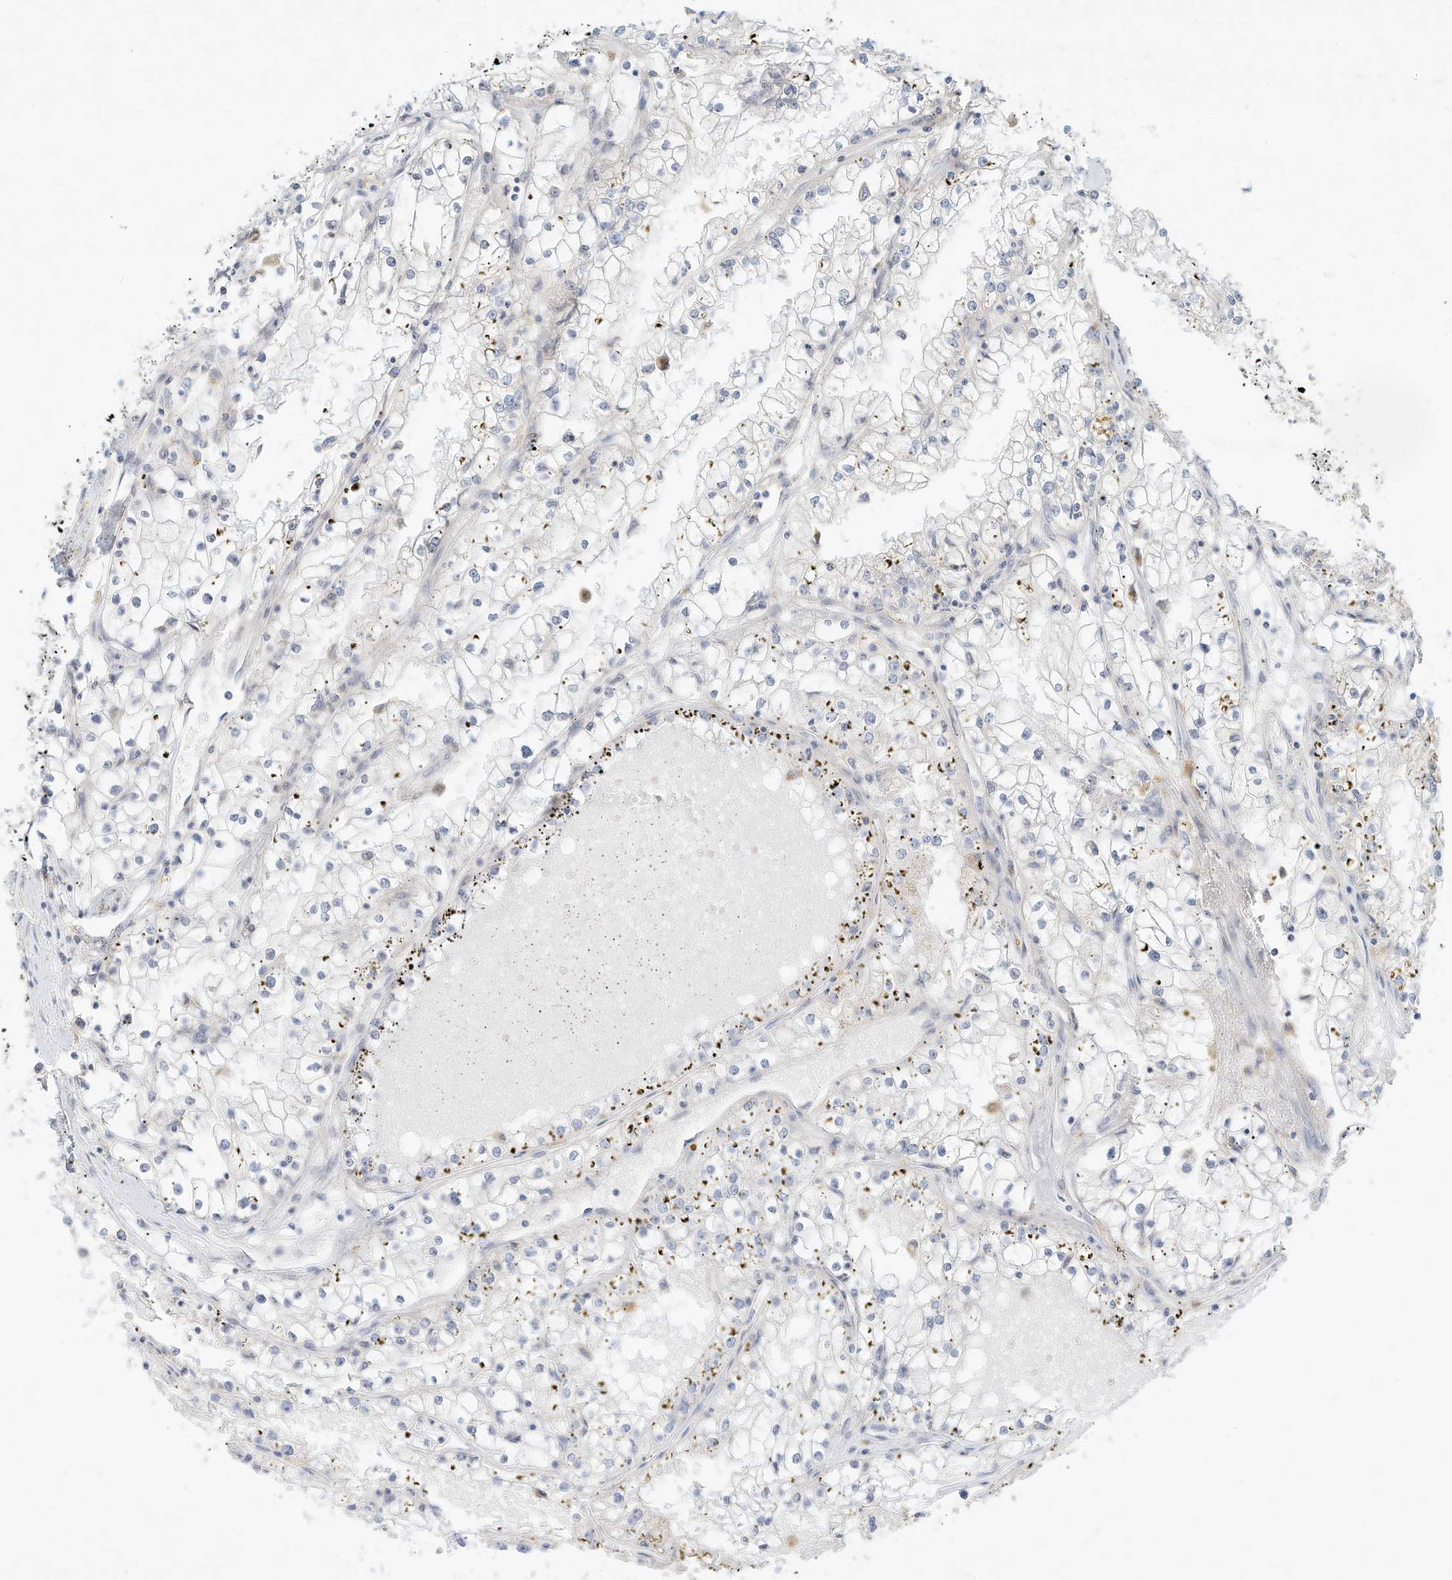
{"staining": {"intensity": "negative", "quantity": "none", "location": "none"}, "tissue": "renal cancer", "cell_type": "Tumor cells", "image_type": "cancer", "snomed": [{"axis": "morphology", "description": "Adenocarcinoma, NOS"}, {"axis": "topography", "description": "Kidney"}], "caption": "Tumor cells show no significant expression in adenocarcinoma (renal).", "gene": "PAK6", "patient": {"sex": "male", "age": 56}}